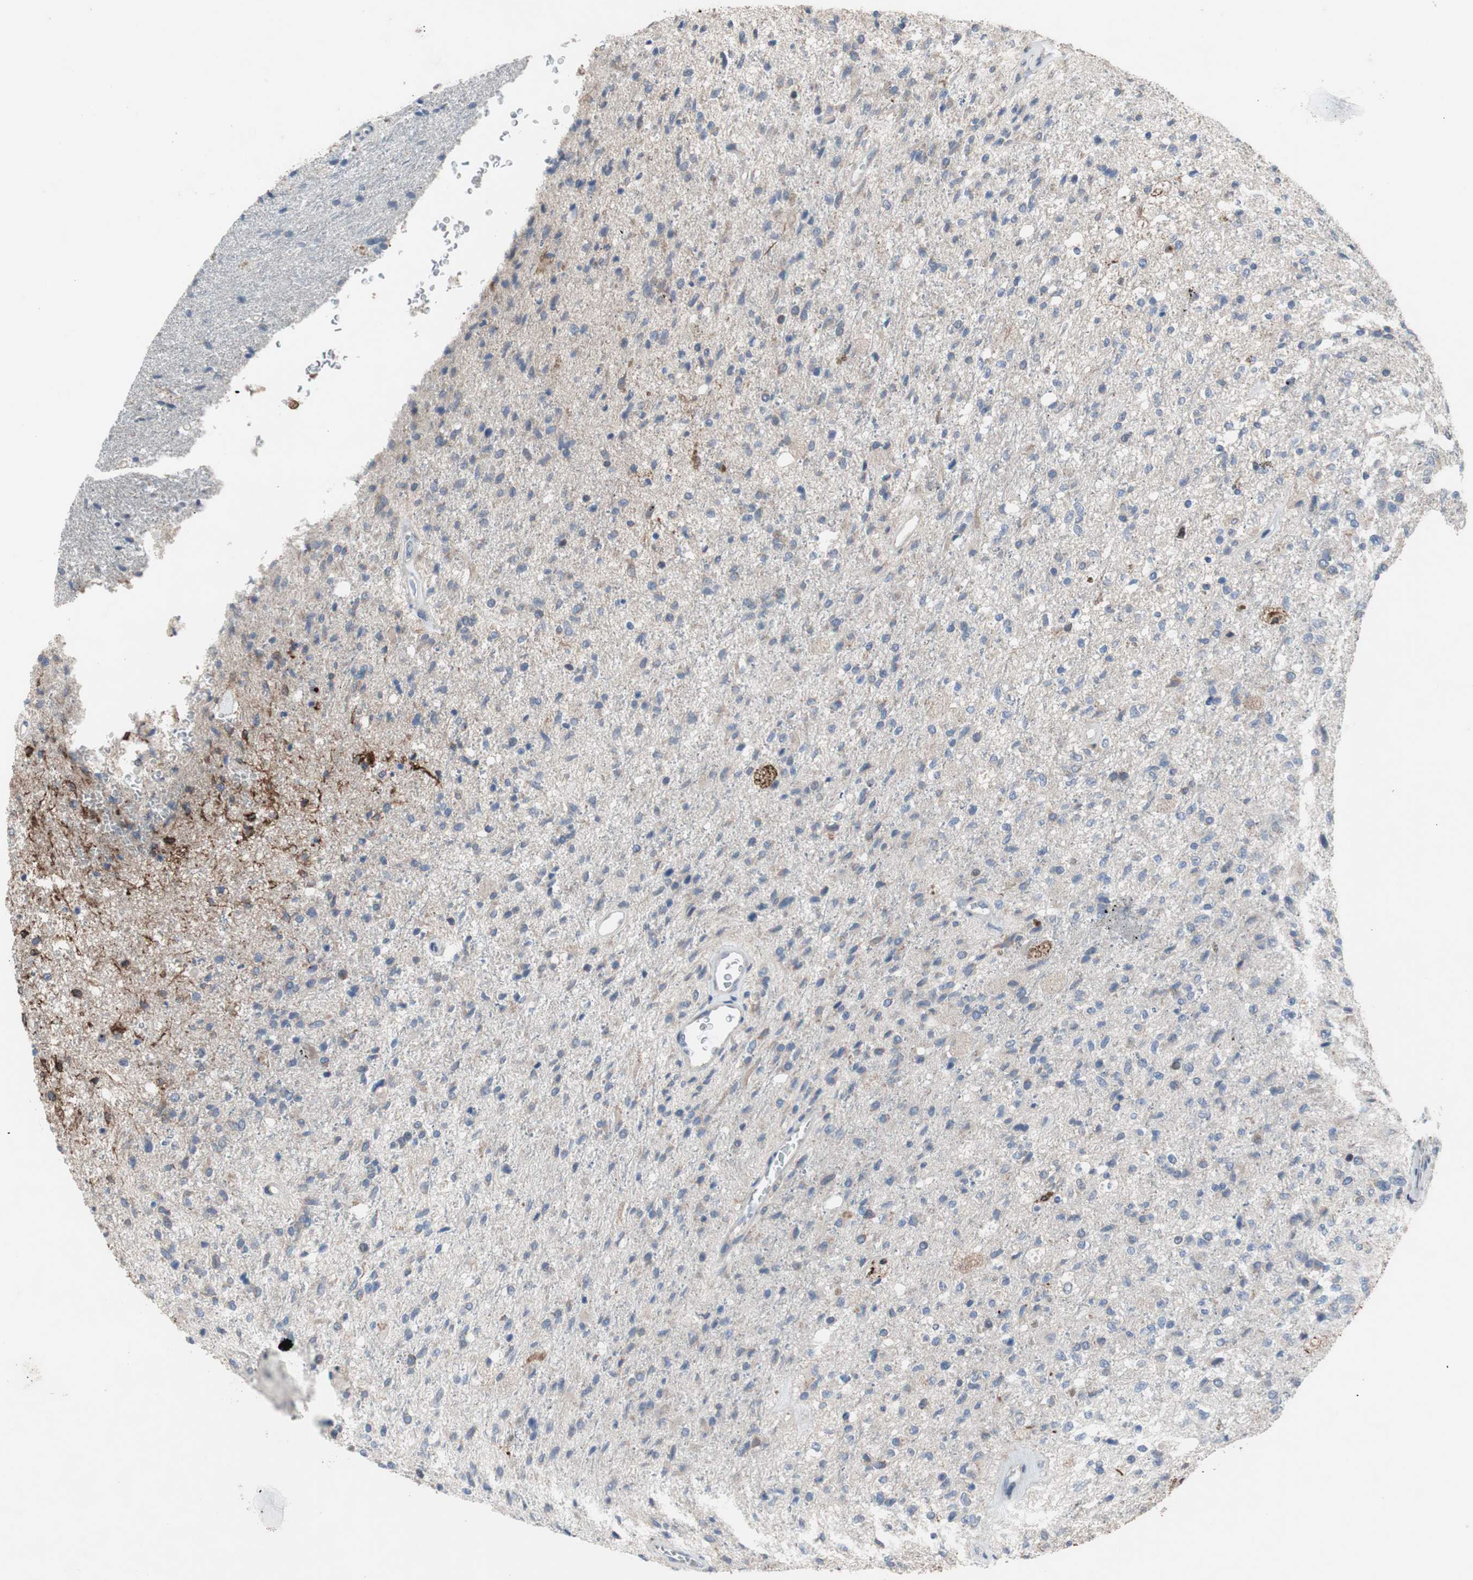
{"staining": {"intensity": "negative", "quantity": "none", "location": "none"}, "tissue": "glioma", "cell_type": "Tumor cells", "image_type": "cancer", "snomed": [{"axis": "morphology", "description": "Normal tissue, NOS"}, {"axis": "morphology", "description": "Glioma, malignant, High grade"}, {"axis": "topography", "description": "Cerebral cortex"}], "caption": "The image exhibits no staining of tumor cells in glioma.", "gene": "TTC14", "patient": {"sex": "male", "age": 77}}